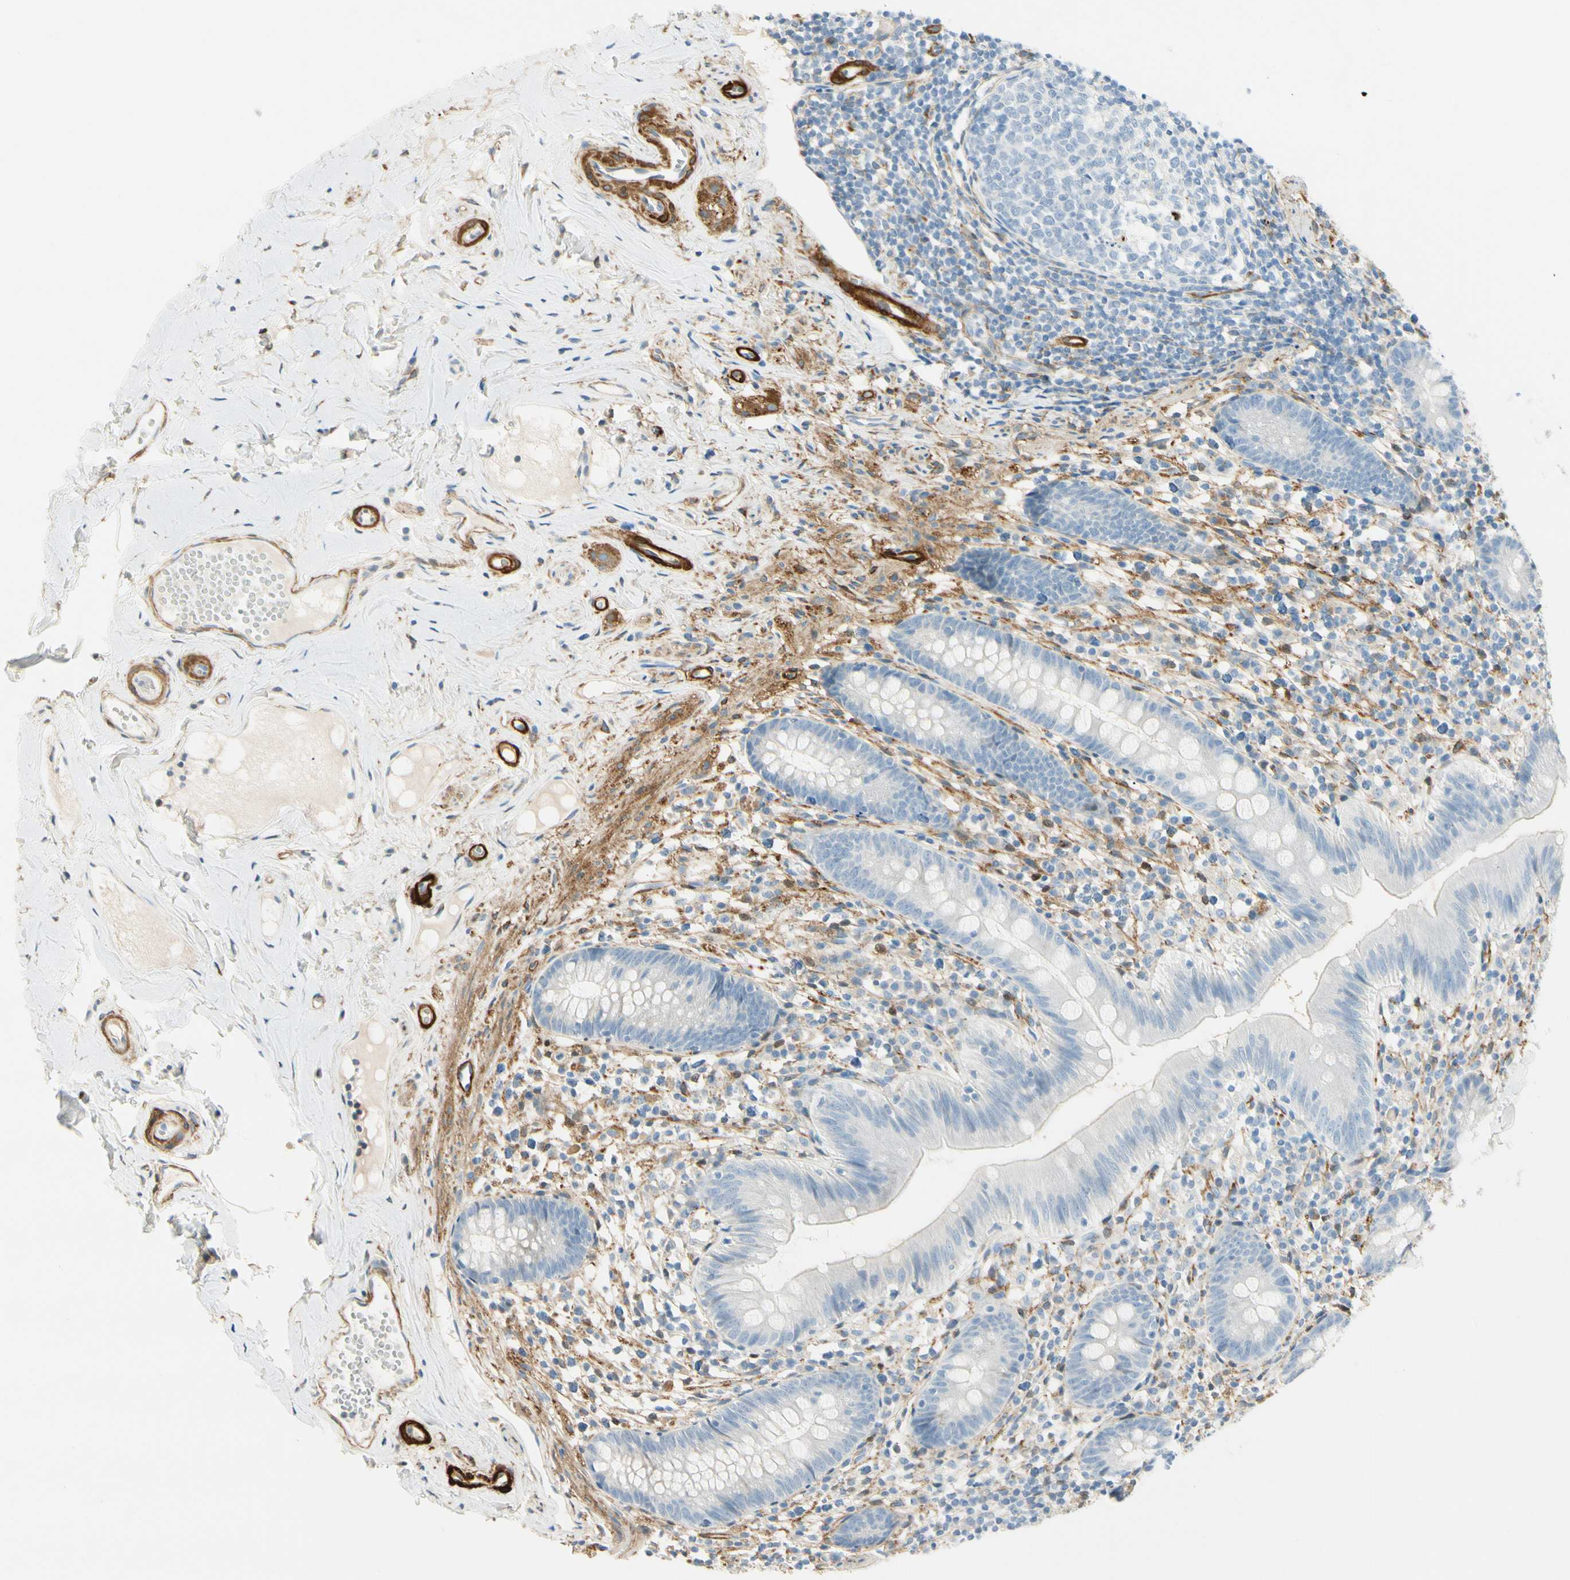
{"staining": {"intensity": "negative", "quantity": "none", "location": "none"}, "tissue": "appendix", "cell_type": "Glandular cells", "image_type": "normal", "snomed": [{"axis": "morphology", "description": "Normal tissue, NOS"}, {"axis": "topography", "description": "Appendix"}], "caption": "Human appendix stained for a protein using IHC displays no expression in glandular cells.", "gene": "AMPH", "patient": {"sex": "male", "age": 52}}